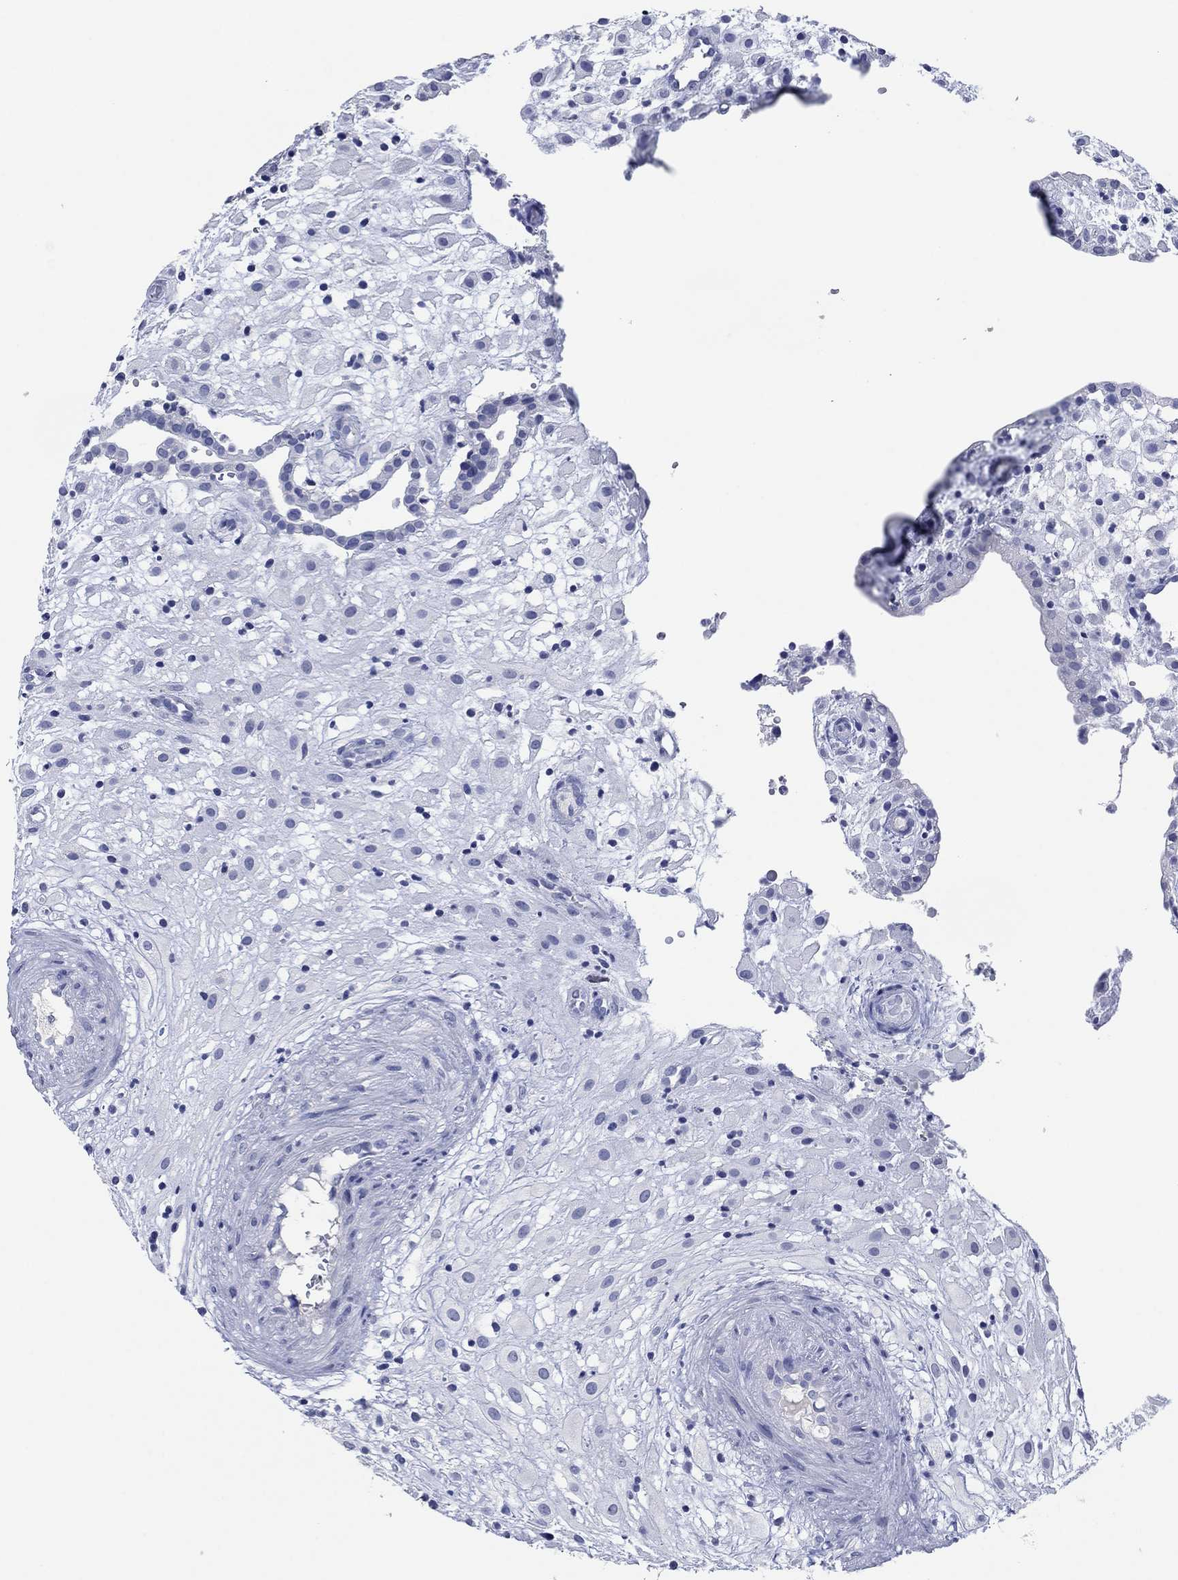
{"staining": {"intensity": "negative", "quantity": "none", "location": "none"}, "tissue": "placenta", "cell_type": "Decidual cells", "image_type": "normal", "snomed": [{"axis": "morphology", "description": "Normal tissue, NOS"}, {"axis": "topography", "description": "Placenta"}], "caption": "Unremarkable placenta was stained to show a protein in brown. There is no significant expression in decidual cells. The staining was performed using DAB to visualize the protein expression in brown, while the nuclei were stained in blue with hematoxylin (Magnification: 20x).", "gene": "POU5F1", "patient": {"sex": "female", "age": 24}}